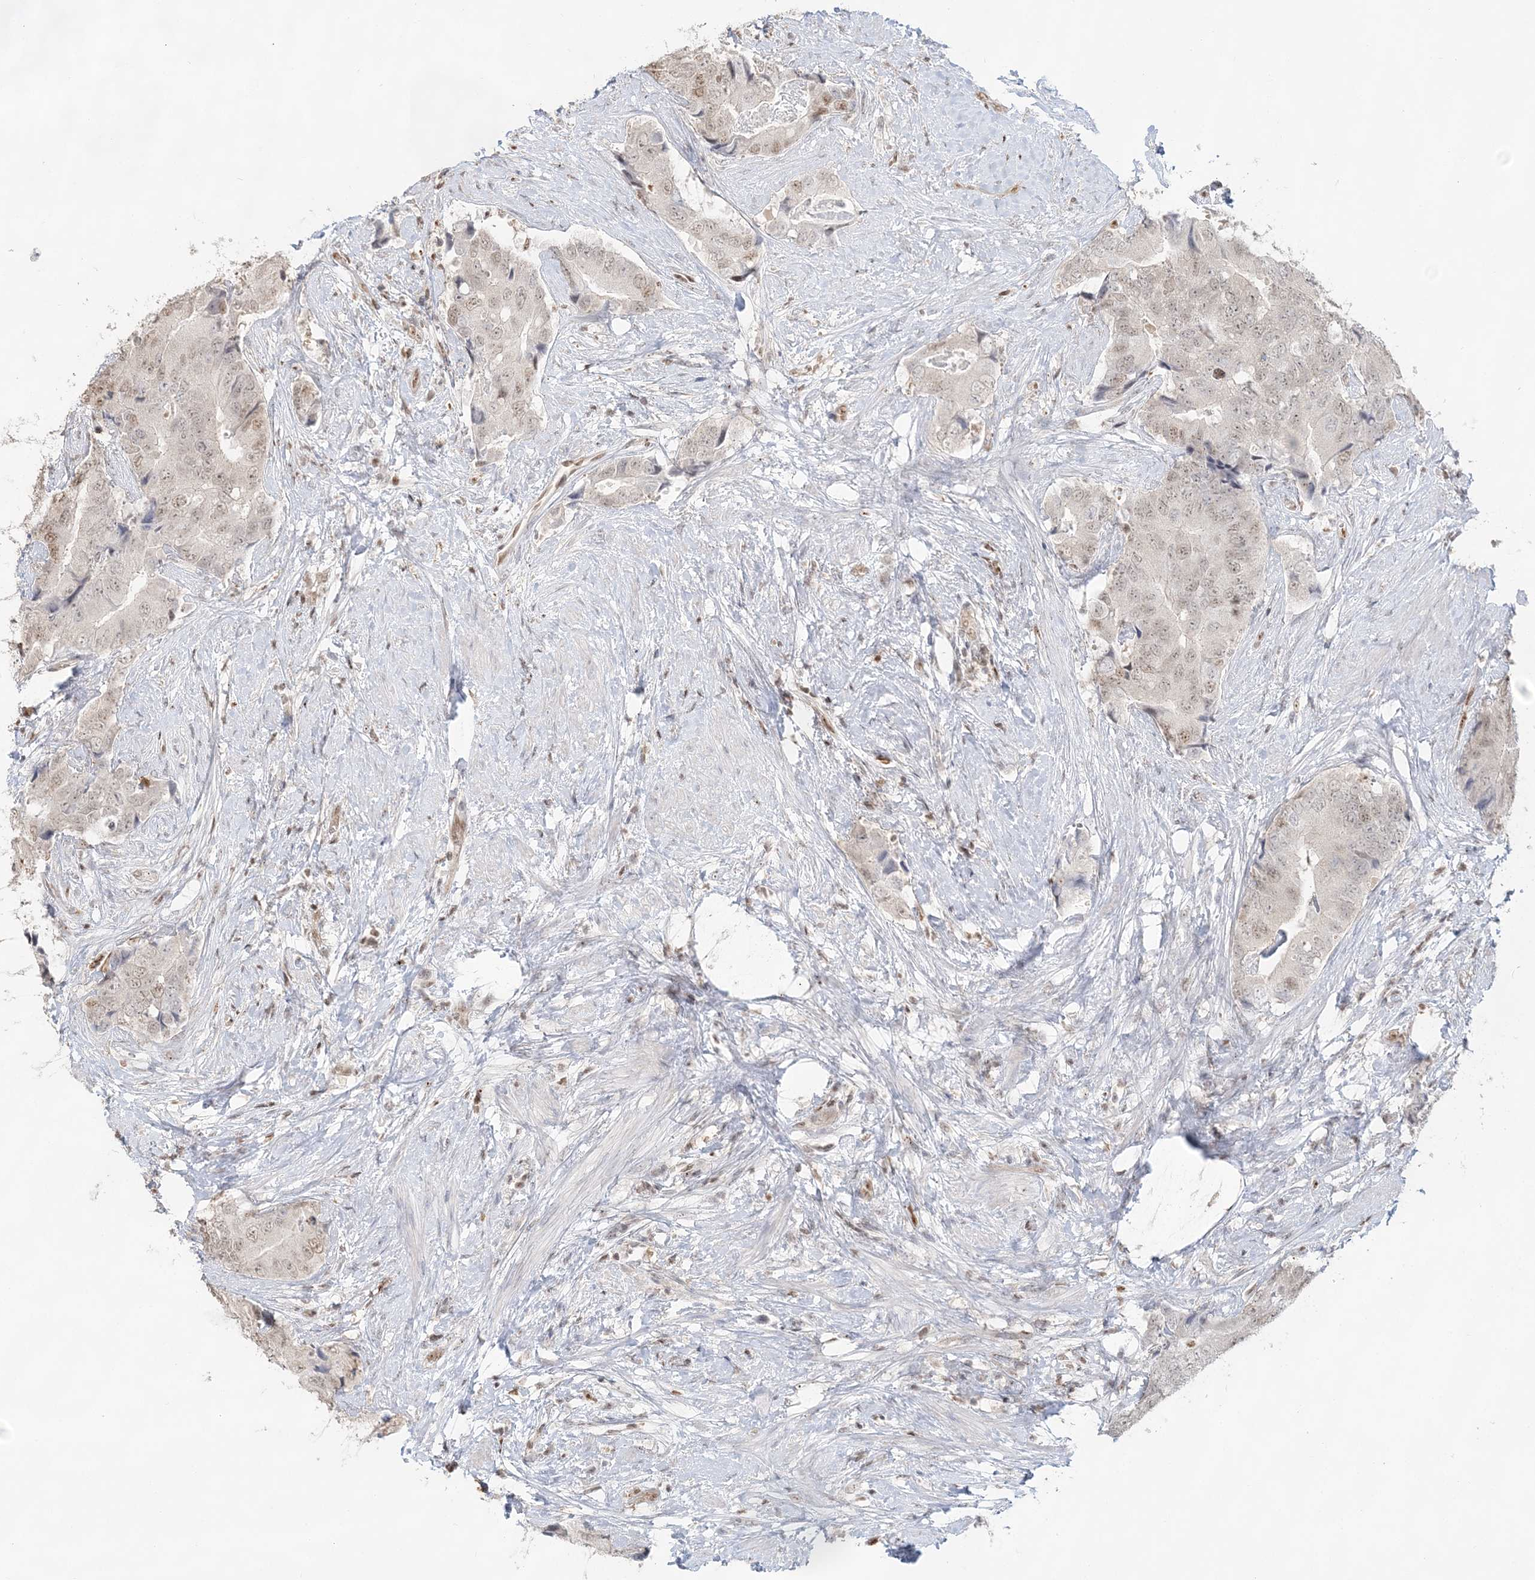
{"staining": {"intensity": "weak", "quantity": "<25%", "location": "nuclear"}, "tissue": "prostate cancer", "cell_type": "Tumor cells", "image_type": "cancer", "snomed": [{"axis": "morphology", "description": "Adenocarcinoma, High grade"}, {"axis": "topography", "description": "Prostate"}], "caption": "The image reveals no staining of tumor cells in prostate high-grade adenocarcinoma.", "gene": "SUMO2", "patient": {"sex": "male", "age": 70}}